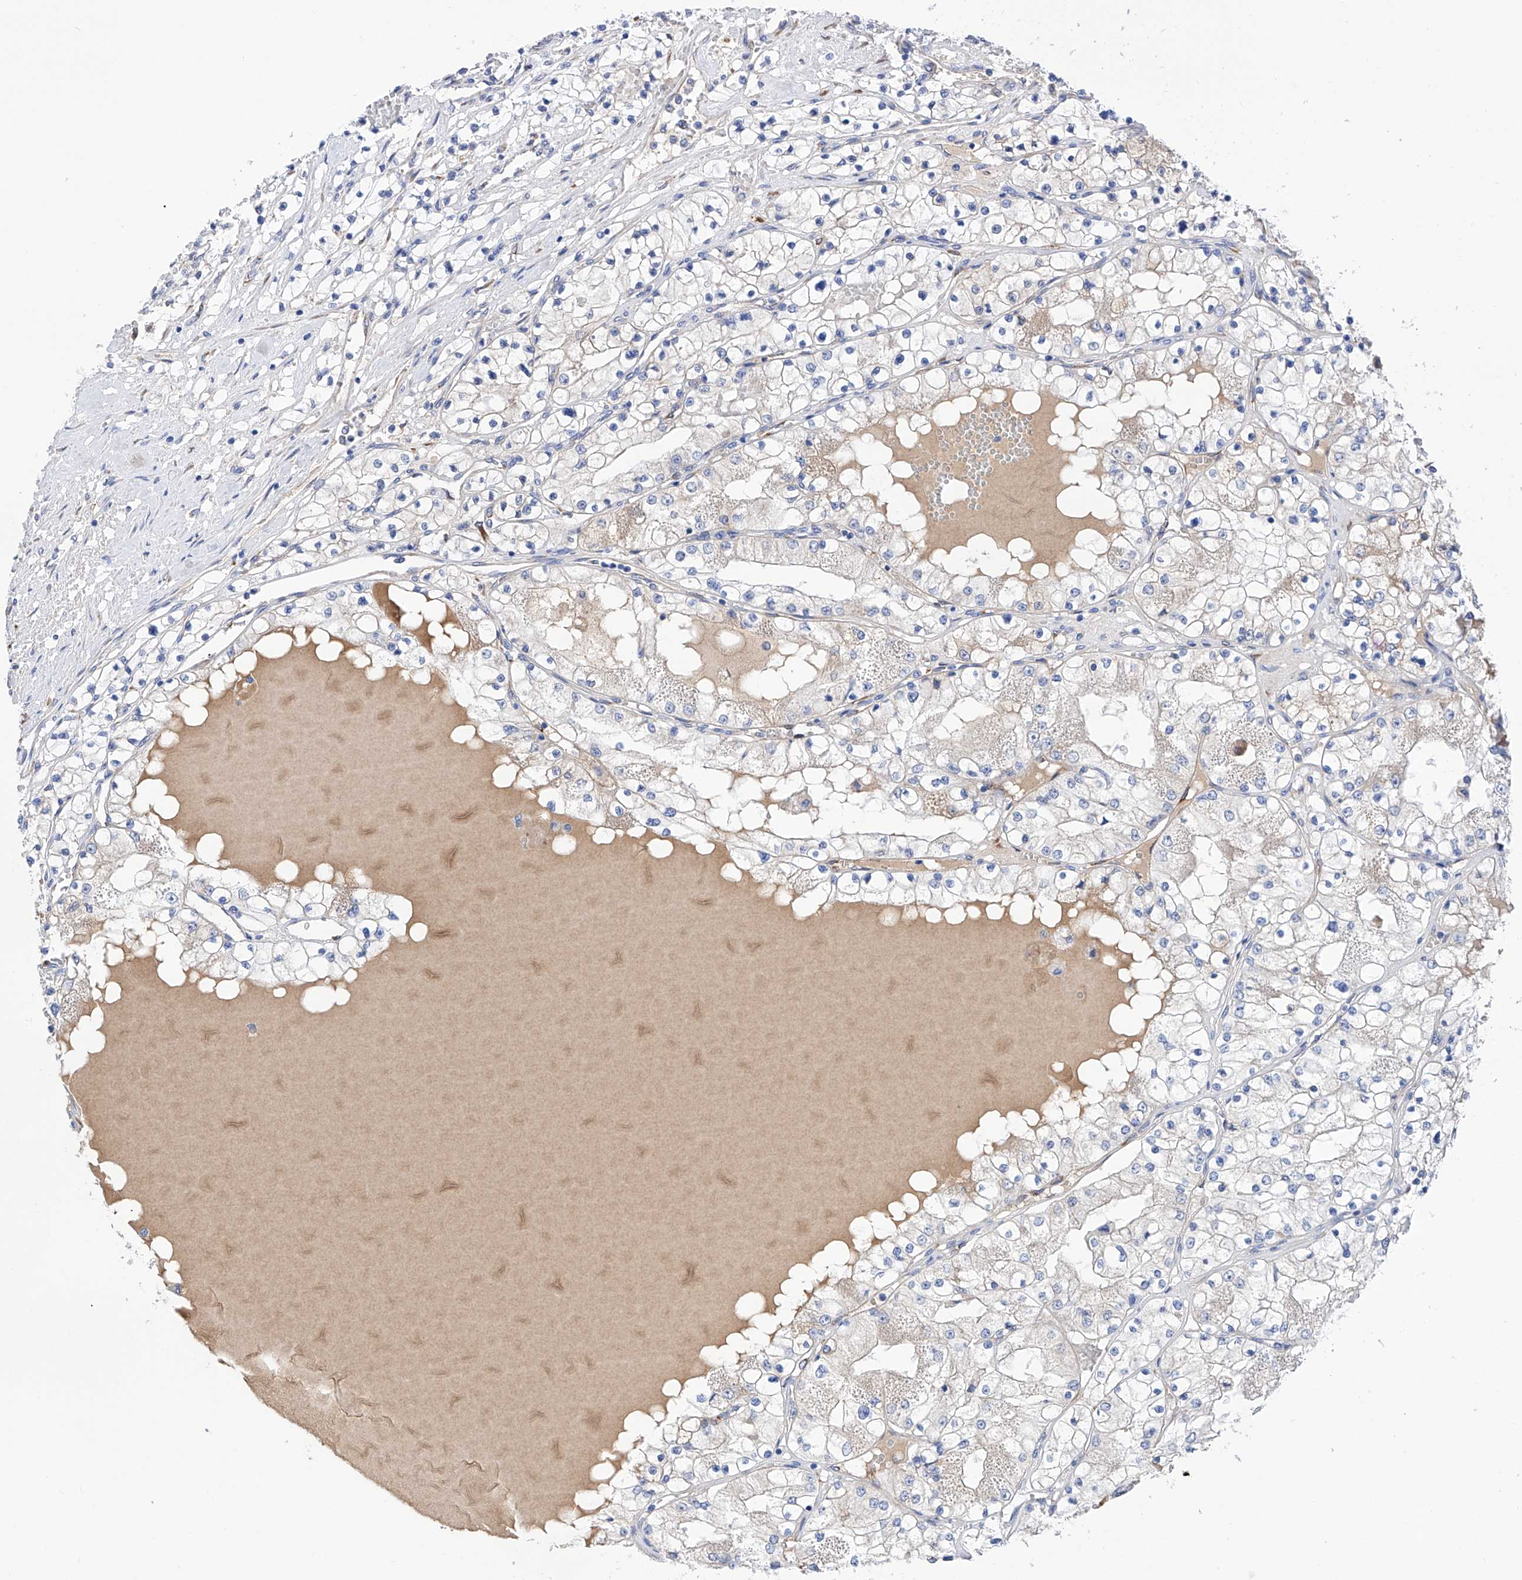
{"staining": {"intensity": "negative", "quantity": "none", "location": "none"}, "tissue": "renal cancer", "cell_type": "Tumor cells", "image_type": "cancer", "snomed": [{"axis": "morphology", "description": "Normal tissue, NOS"}, {"axis": "morphology", "description": "Adenocarcinoma, NOS"}, {"axis": "topography", "description": "Kidney"}], "caption": "There is no significant expression in tumor cells of adenocarcinoma (renal).", "gene": "PDIA5", "patient": {"sex": "male", "age": 68}}